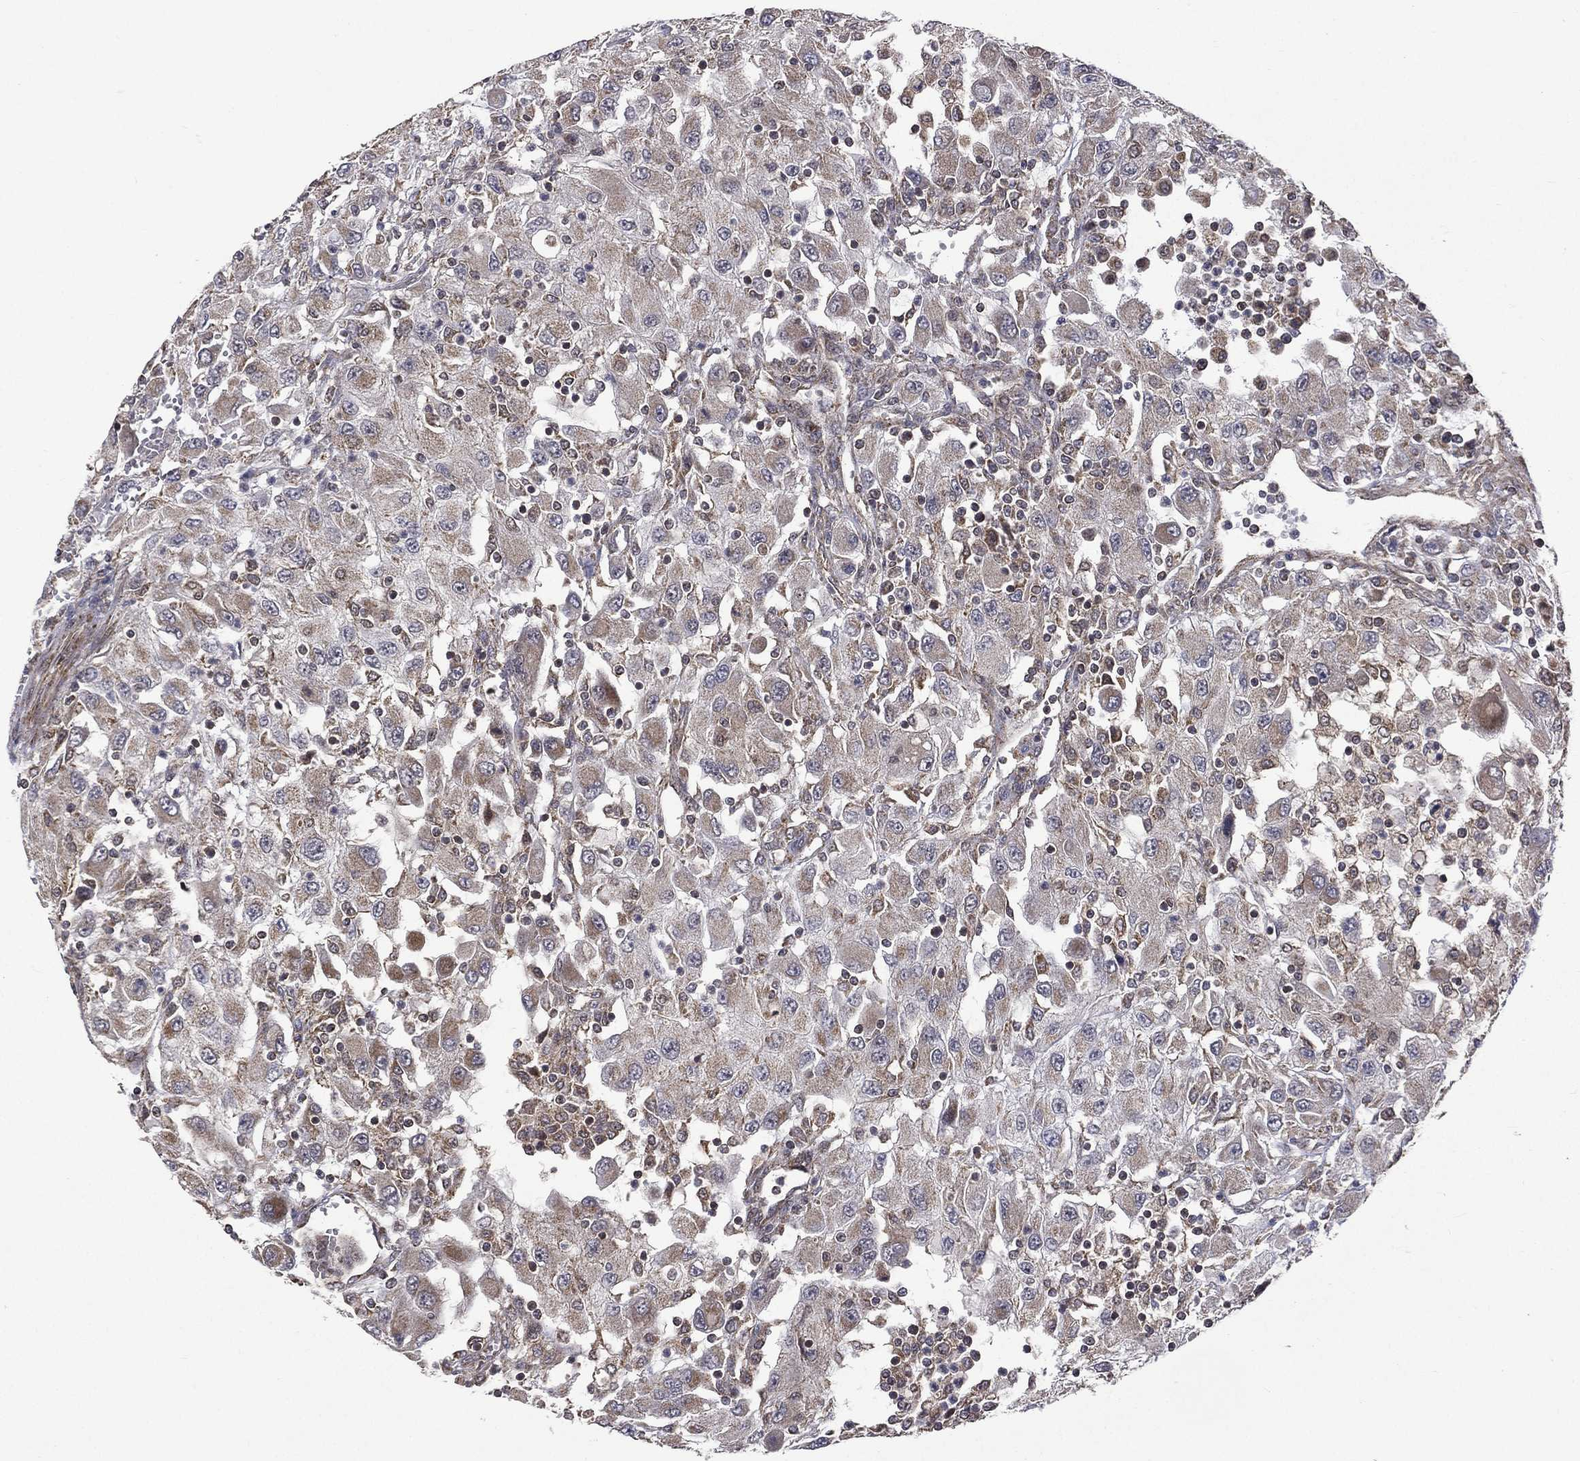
{"staining": {"intensity": "weak", "quantity": "<25%", "location": "cytoplasmic/membranous"}, "tissue": "renal cancer", "cell_type": "Tumor cells", "image_type": "cancer", "snomed": [{"axis": "morphology", "description": "Adenocarcinoma, NOS"}, {"axis": "topography", "description": "Kidney"}], "caption": "Tumor cells are negative for protein expression in human renal cancer (adenocarcinoma).", "gene": "GIMAP6", "patient": {"sex": "female", "age": 67}}